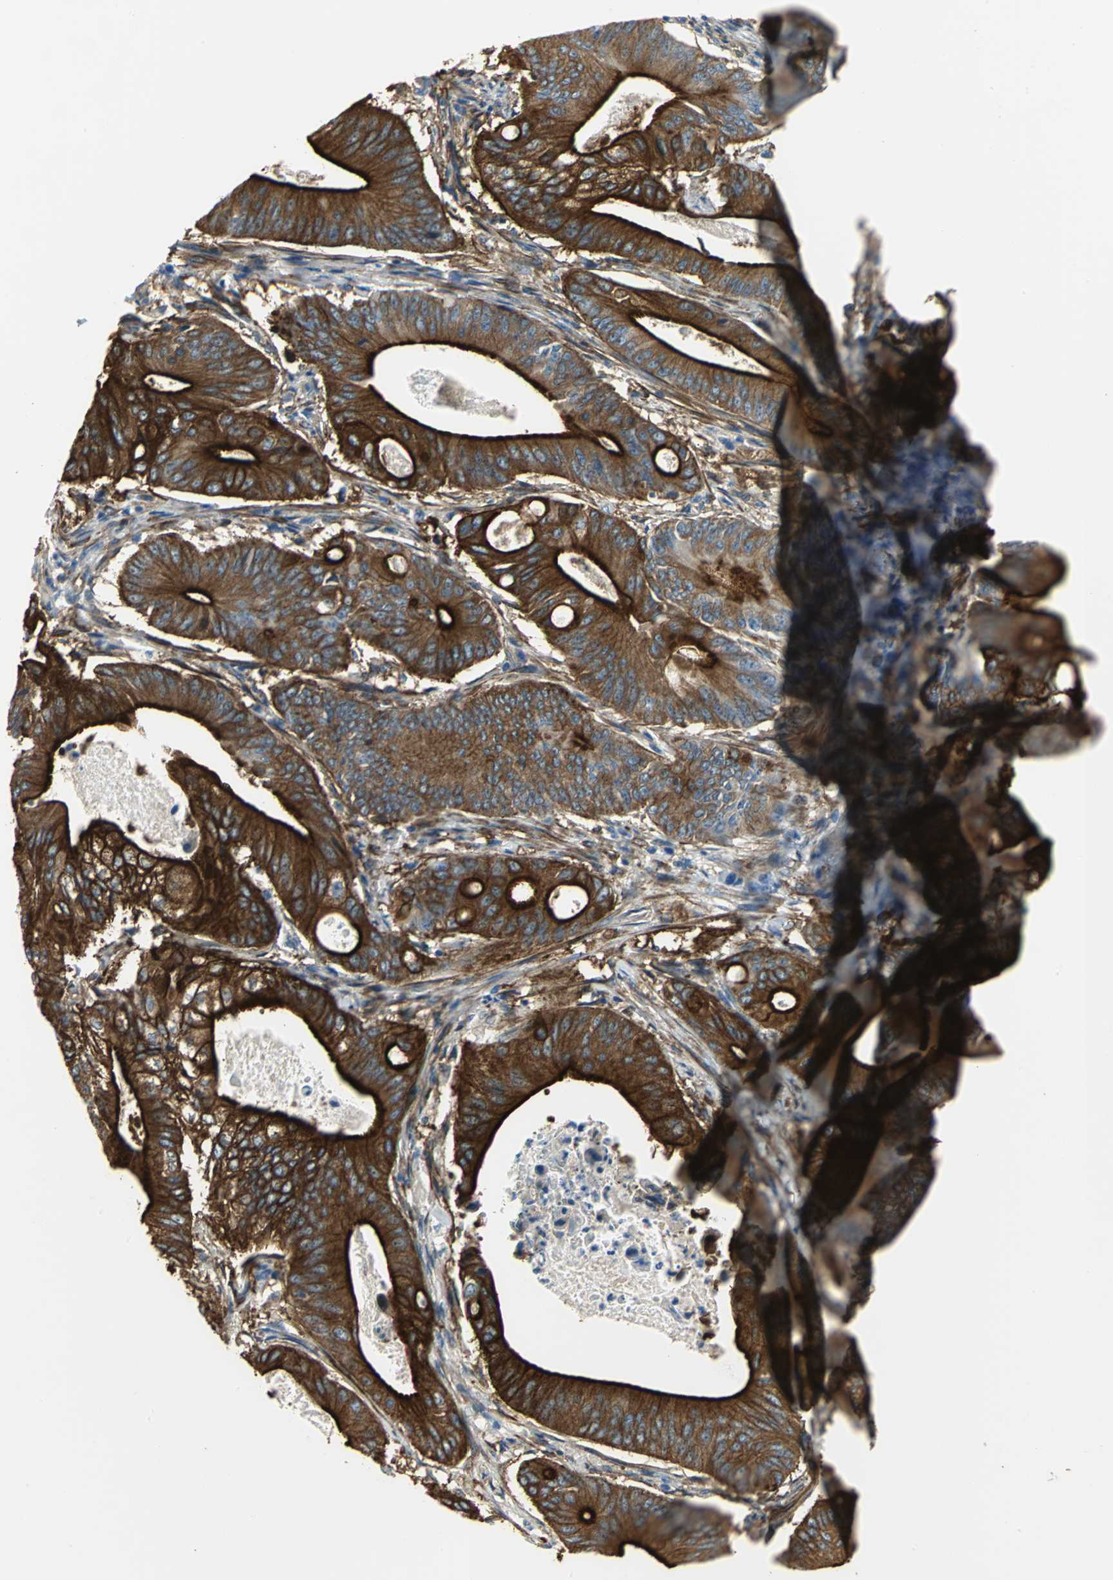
{"staining": {"intensity": "strong", "quantity": ">75%", "location": "cytoplasmic/membranous"}, "tissue": "pancreatic cancer", "cell_type": "Tumor cells", "image_type": "cancer", "snomed": [{"axis": "morphology", "description": "Normal tissue, NOS"}, {"axis": "topography", "description": "Lymph node"}], "caption": "Immunohistochemistry (IHC) staining of pancreatic cancer, which shows high levels of strong cytoplasmic/membranous expression in about >75% of tumor cells indicating strong cytoplasmic/membranous protein expression. The staining was performed using DAB (brown) for protein detection and nuclei were counterstained in hematoxylin (blue).", "gene": "FLNB", "patient": {"sex": "male", "age": 62}}